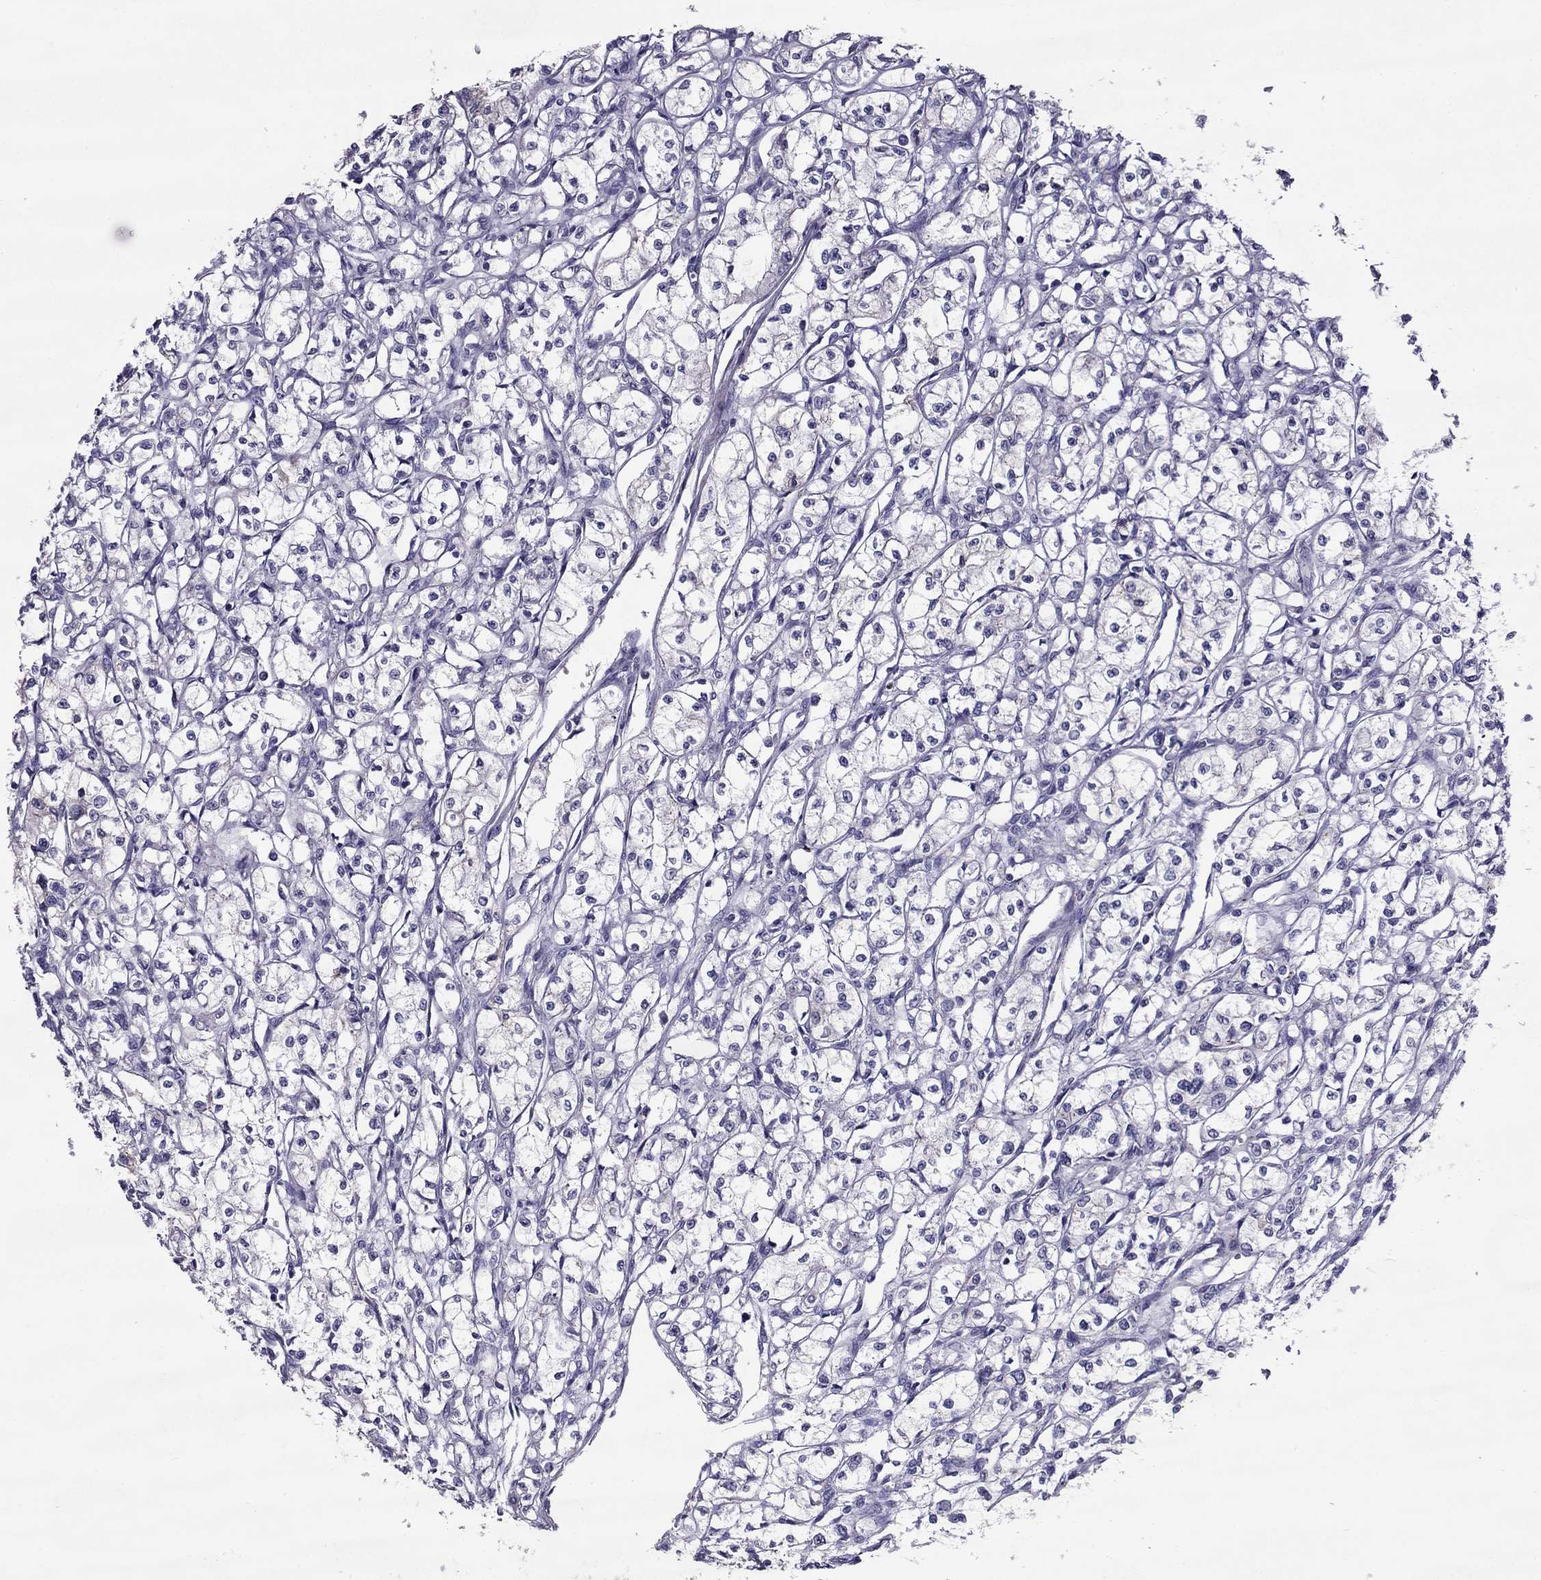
{"staining": {"intensity": "negative", "quantity": "none", "location": "none"}, "tissue": "renal cancer", "cell_type": "Tumor cells", "image_type": "cancer", "snomed": [{"axis": "morphology", "description": "Adenocarcinoma, NOS"}, {"axis": "topography", "description": "Kidney"}], "caption": "DAB (3,3'-diaminobenzidine) immunohistochemical staining of human adenocarcinoma (renal) displays no significant staining in tumor cells. Nuclei are stained in blue.", "gene": "MYBPH", "patient": {"sex": "male", "age": 56}}